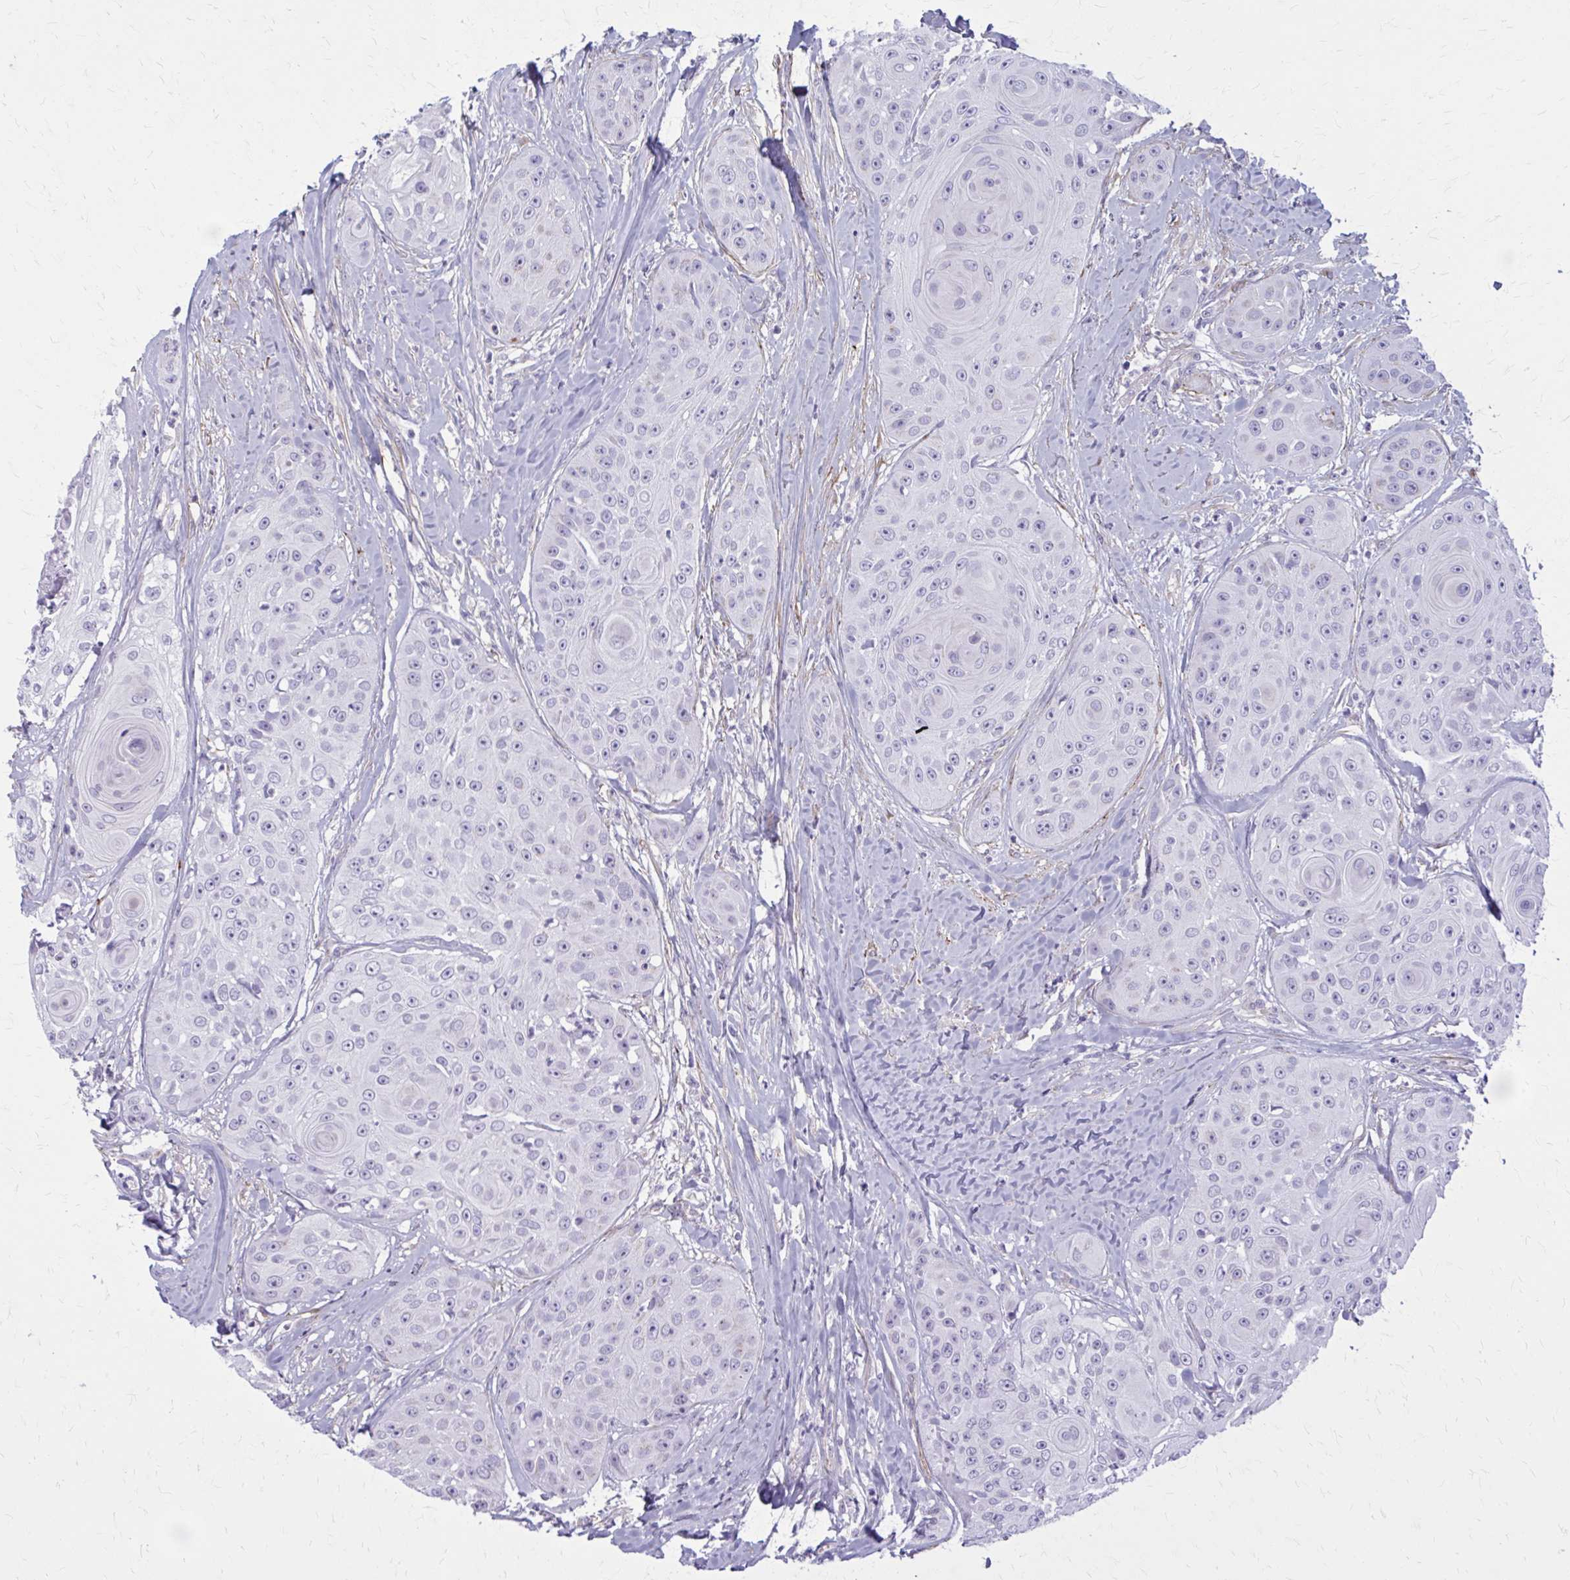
{"staining": {"intensity": "negative", "quantity": "none", "location": "none"}, "tissue": "head and neck cancer", "cell_type": "Tumor cells", "image_type": "cancer", "snomed": [{"axis": "morphology", "description": "Squamous cell carcinoma, NOS"}, {"axis": "topography", "description": "Head-Neck"}], "caption": "A high-resolution image shows immunohistochemistry staining of head and neck squamous cell carcinoma, which exhibits no significant positivity in tumor cells.", "gene": "AKAP12", "patient": {"sex": "male", "age": 83}}